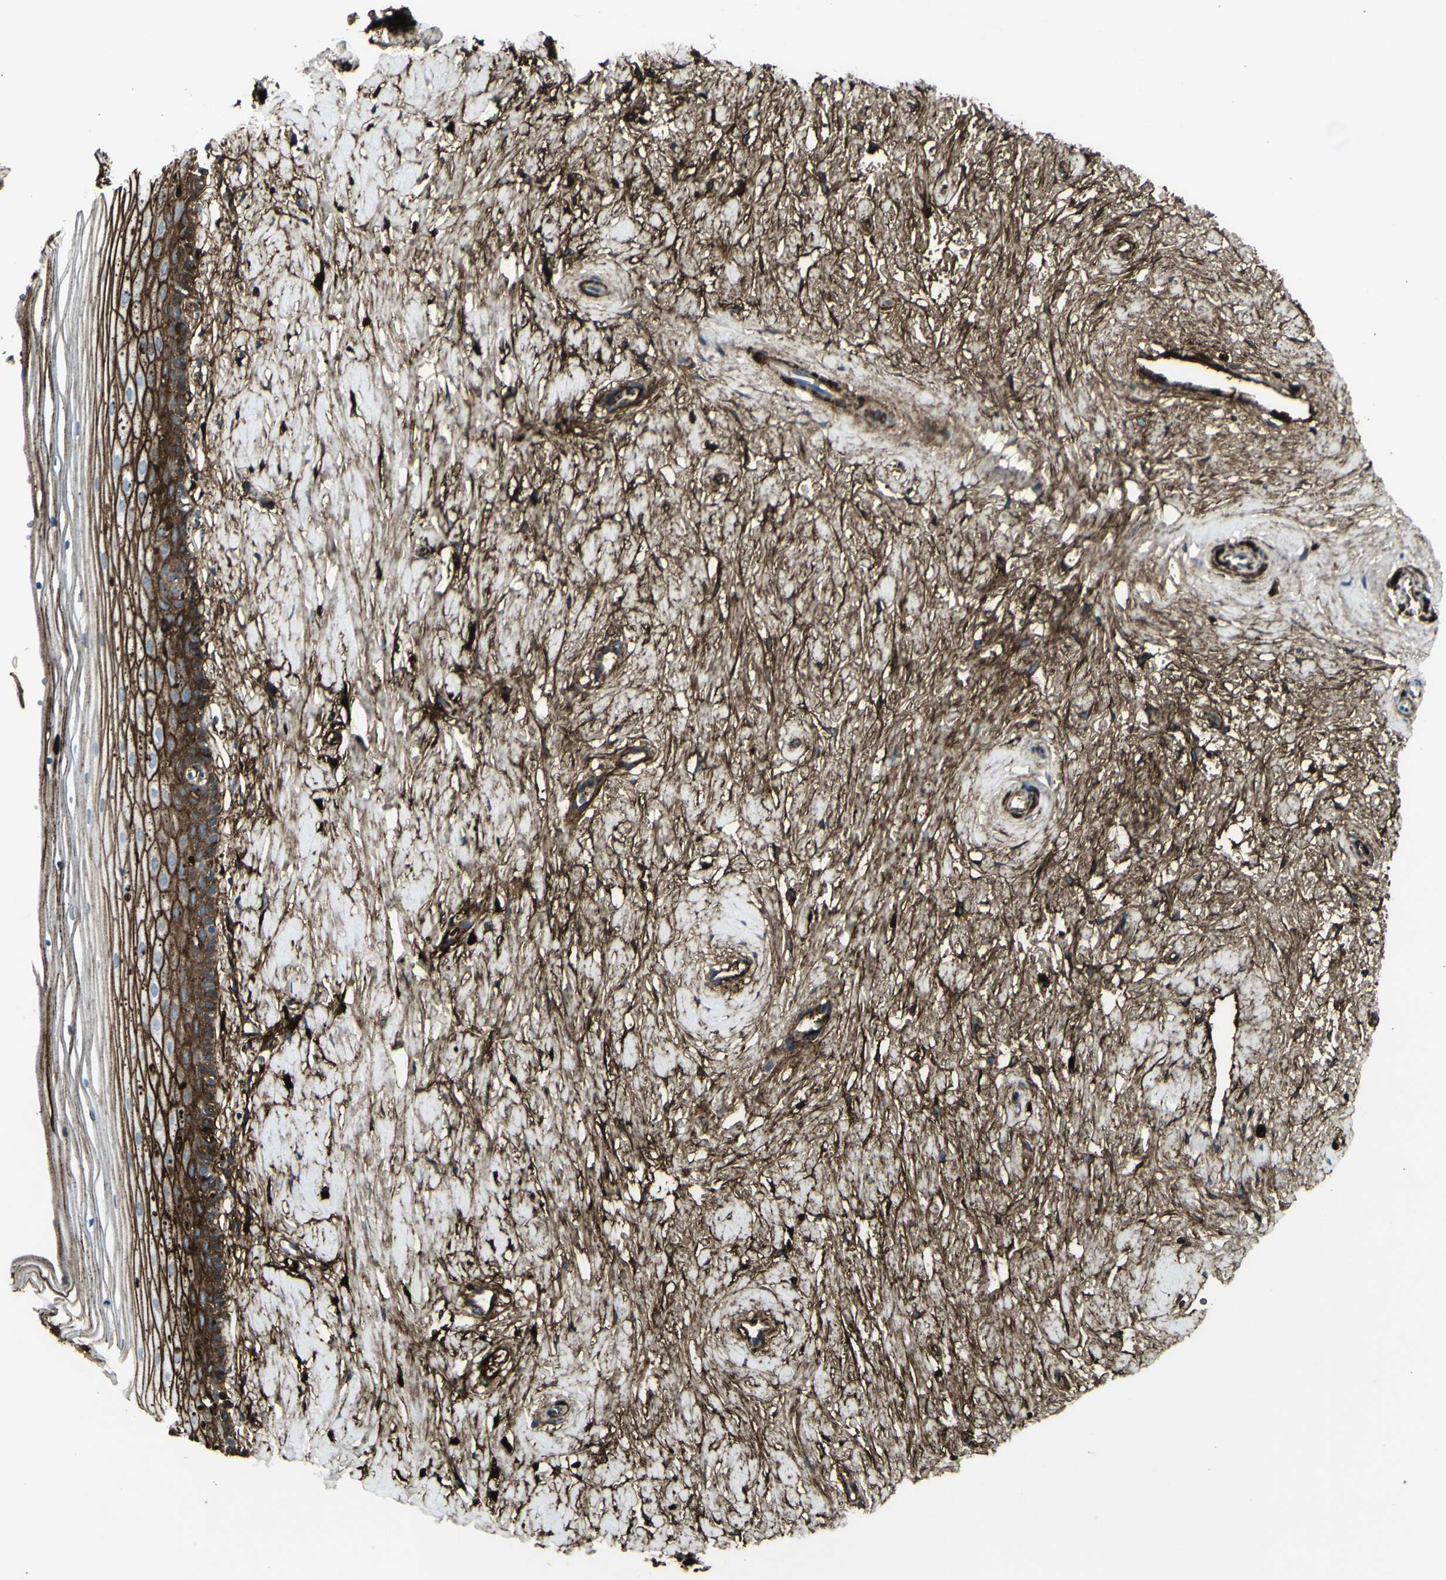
{"staining": {"intensity": "weak", "quantity": "25%-75%", "location": "cytoplasmic/membranous"}, "tissue": "cervix", "cell_type": "Glandular cells", "image_type": "normal", "snomed": [{"axis": "morphology", "description": "Normal tissue, NOS"}, {"axis": "topography", "description": "Cervix"}], "caption": "A photomicrograph of human cervix stained for a protein displays weak cytoplasmic/membranous brown staining in glandular cells. (Brightfield microscopy of DAB IHC at high magnification).", "gene": "IGHG1", "patient": {"sex": "female", "age": 39}}